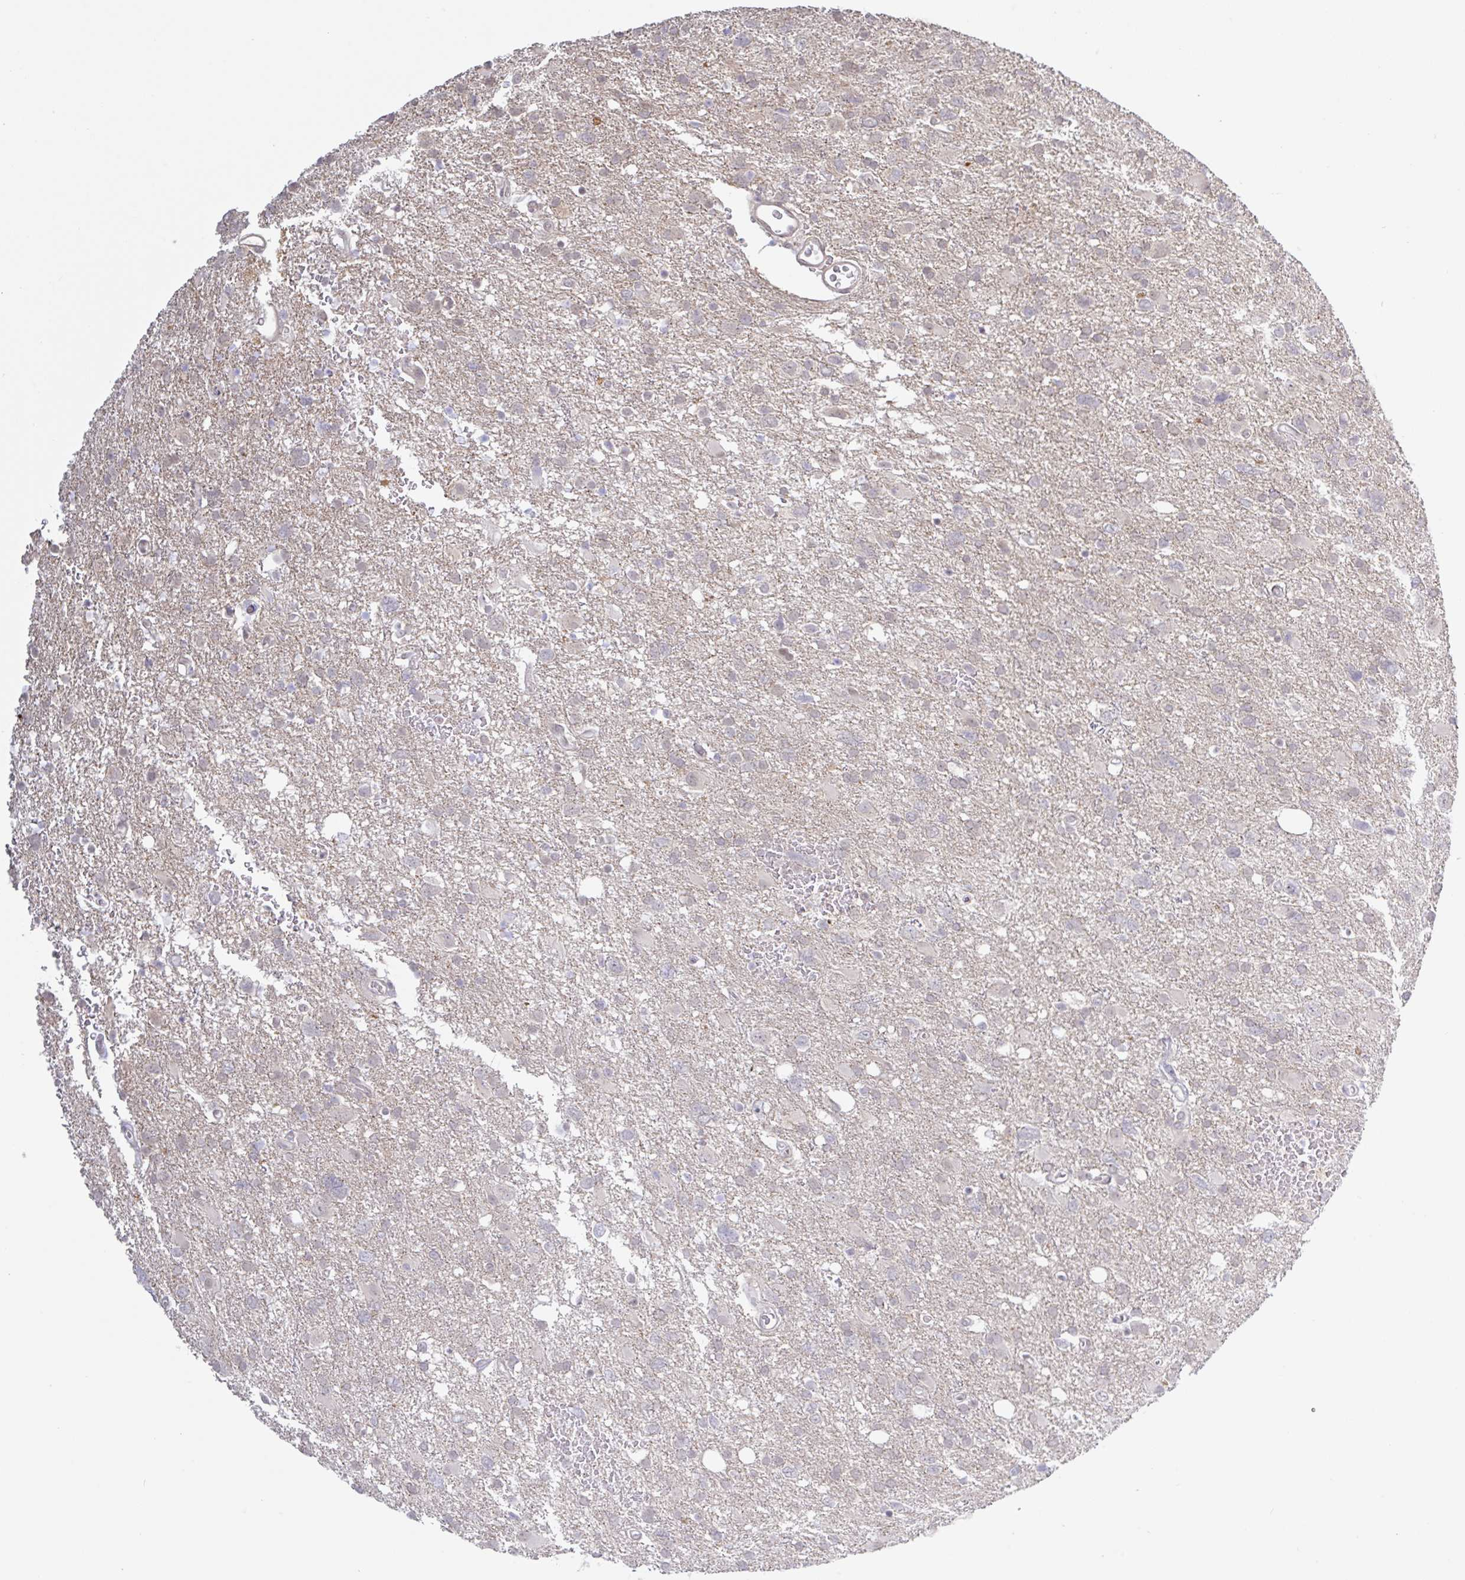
{"staining": {"intensity": "negative", "quantity": "none", "location": "none"}, "tissue": "glioma", "cell_type": "Tumor cells", "image_type": "cancer", "snomed": [{"axis": "morphology", "description": "Glioma, malignant, High grade"}, {"axis": "topography", "description": "Brain"}], "caption": "Tumor cells are negative for brown protein staining in glioma. (DAB (3,3'-diaminobenzidine) IHC visualized using brightfield microscopy, high magnification).", "gene": "HYPK", "patient": {"sex": "male", "age": 61}}